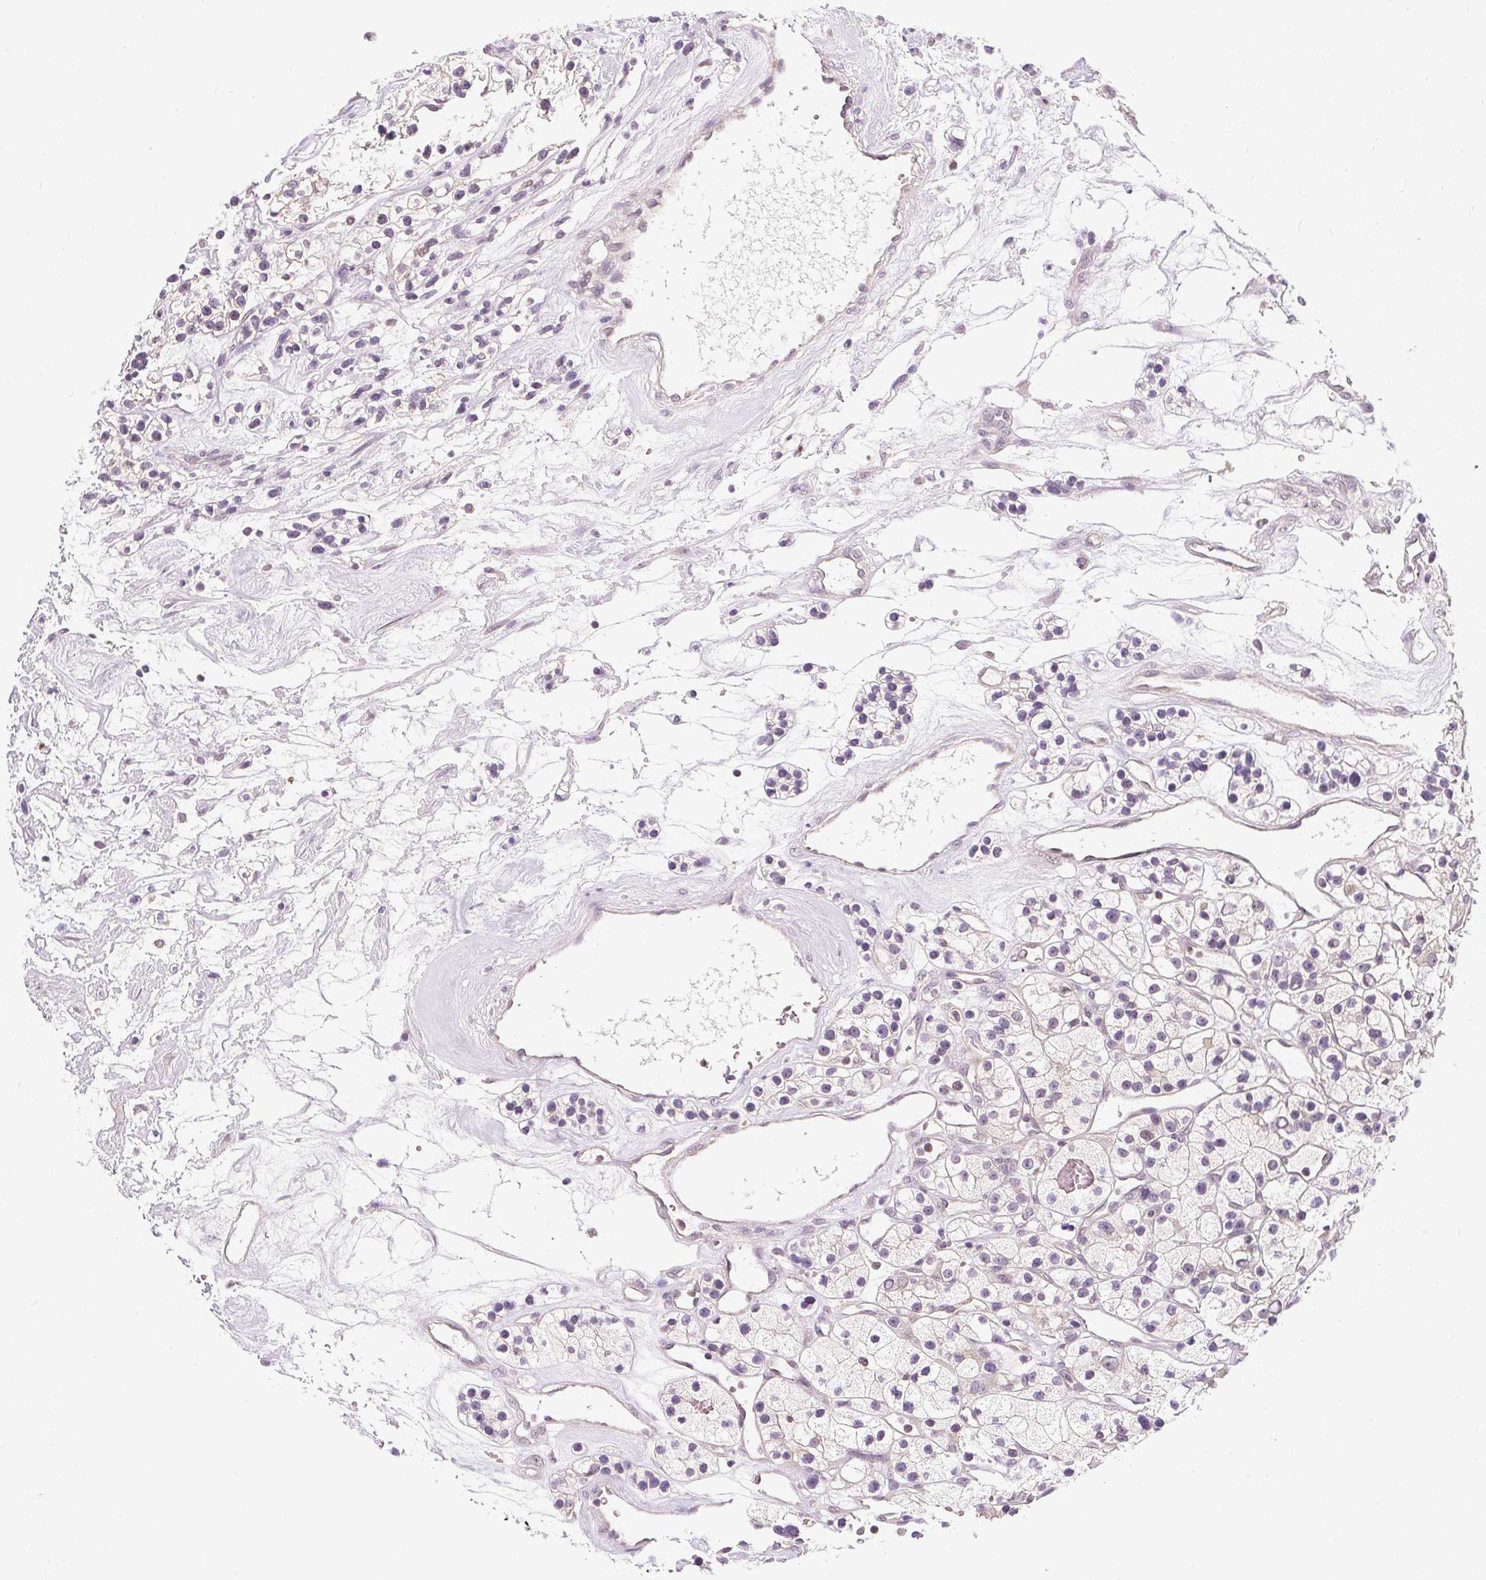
{"staining": {"intensity": "weak", "quantity": "<25%", "location": "nuclear"}, "tissue": "renal cancer", "cell_type": "Tumor cells", "image_type": "cancer", "snomed": [{"axis": "morphology", "description": "Adenocarcinoma, NOS"}, {"axis": "topography", "description": "Kidney"}], "caption": "Human renal adenocarcinoma stained for a protein using immunohistochemistry demonstrates no staining in tumor cells.", "gene": "RACGAP1", "patient": {"sex": "female", "age": 57}}